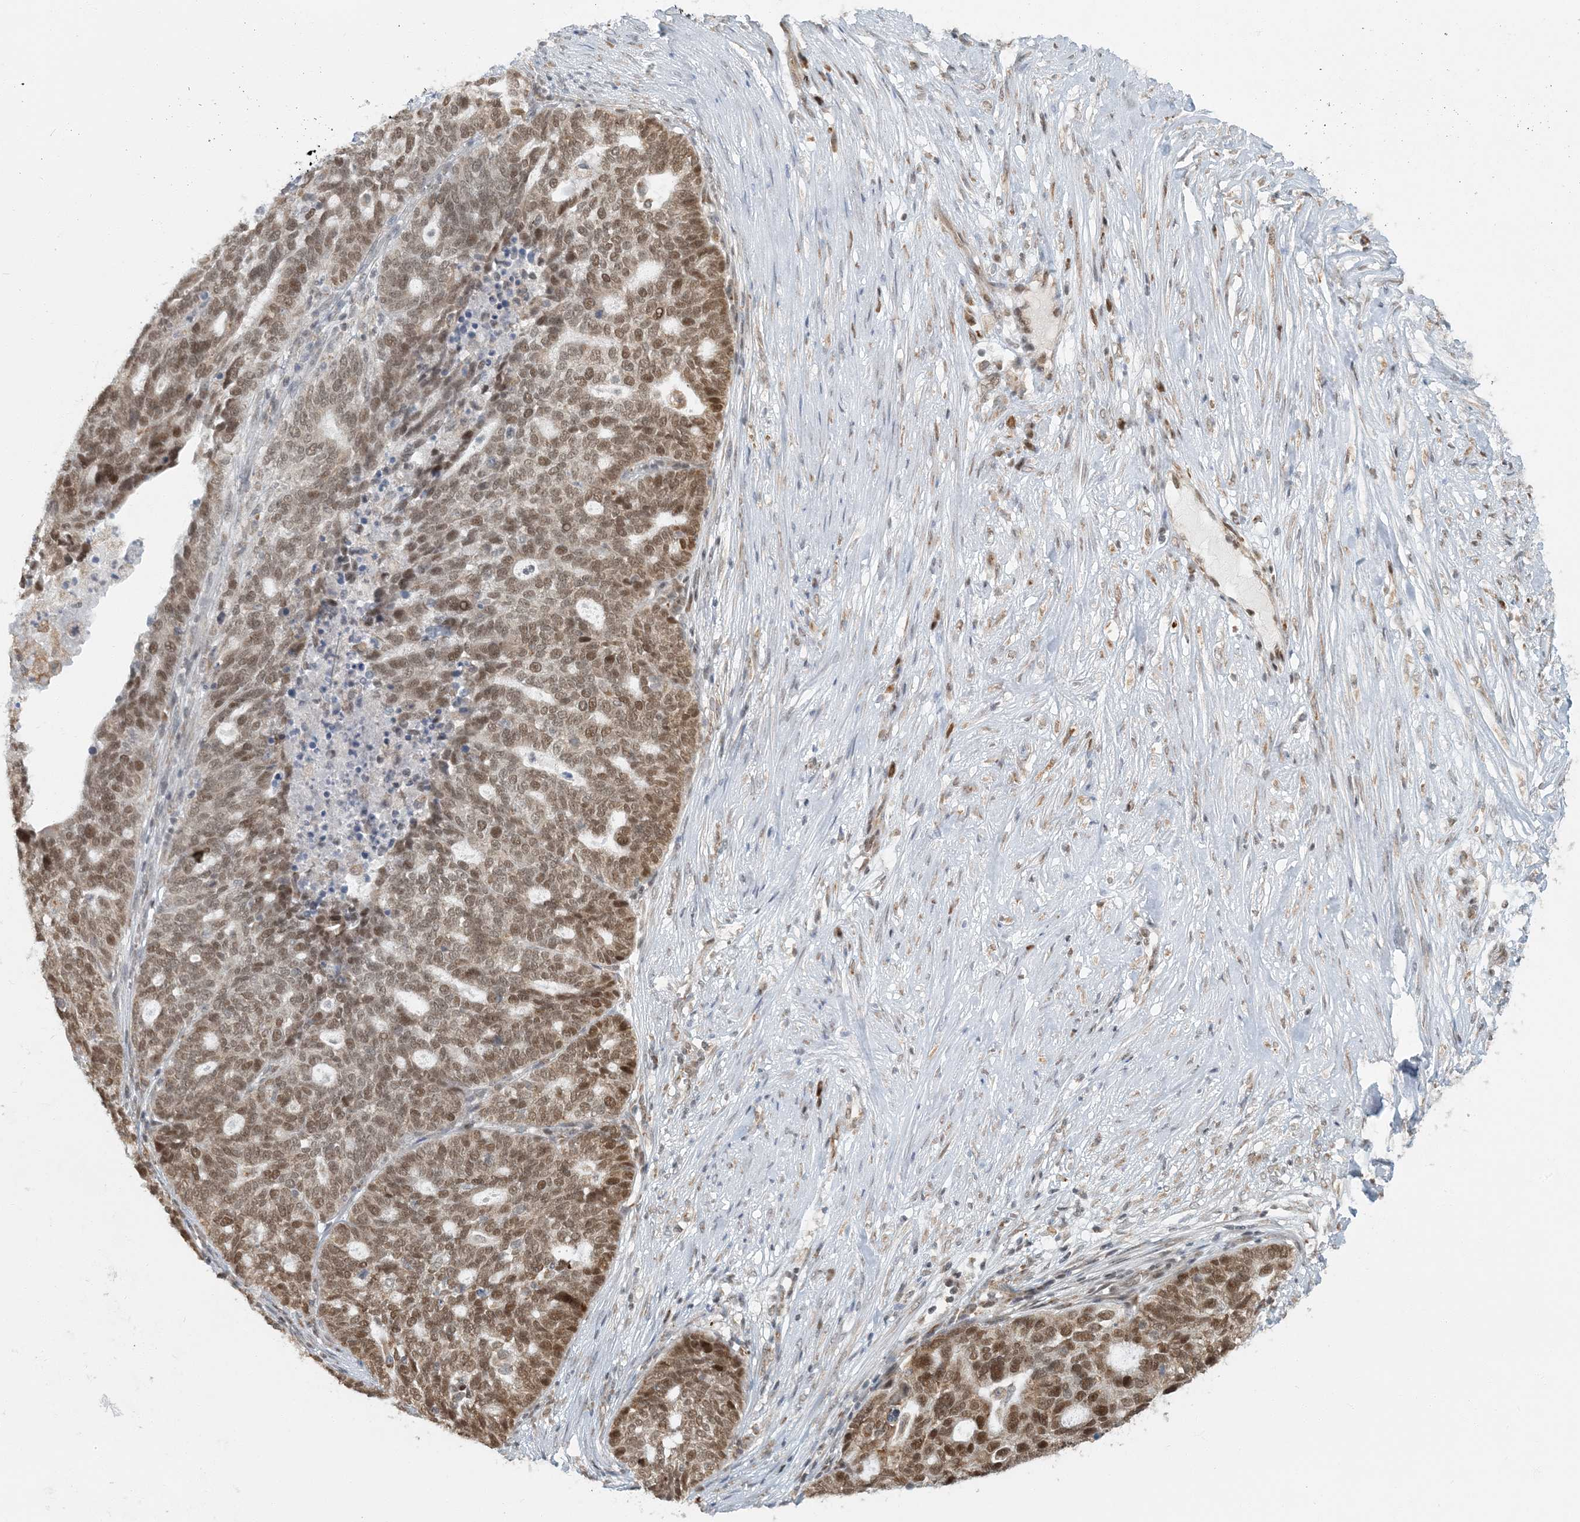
{"staining": {"intensity": "moderate", "quantity": ">75%", "location": "nuclear"}, "tissue": "ovarian cancer", "cell_type": "Tumor cells", "image_type": "cancer", "snomed": [{"axis": "morphology", "description": "Cystadenocarcinoma, serous, NOS"}, {"axis": "topography", "description": "Ovary"}], "caption": "Immunohistochemical staining of human ovarian cancer demonstrates moderate nuclear protein positivity in approximately >75% of tumor cells. Using DAB (3,3'-diaminobenzidine) (brown) and hematoxylin (blue) stains, captured at high magnification using brightfield microscopy.", "gene": "AK9", "patient": {"sex": "female", "age": 59}}